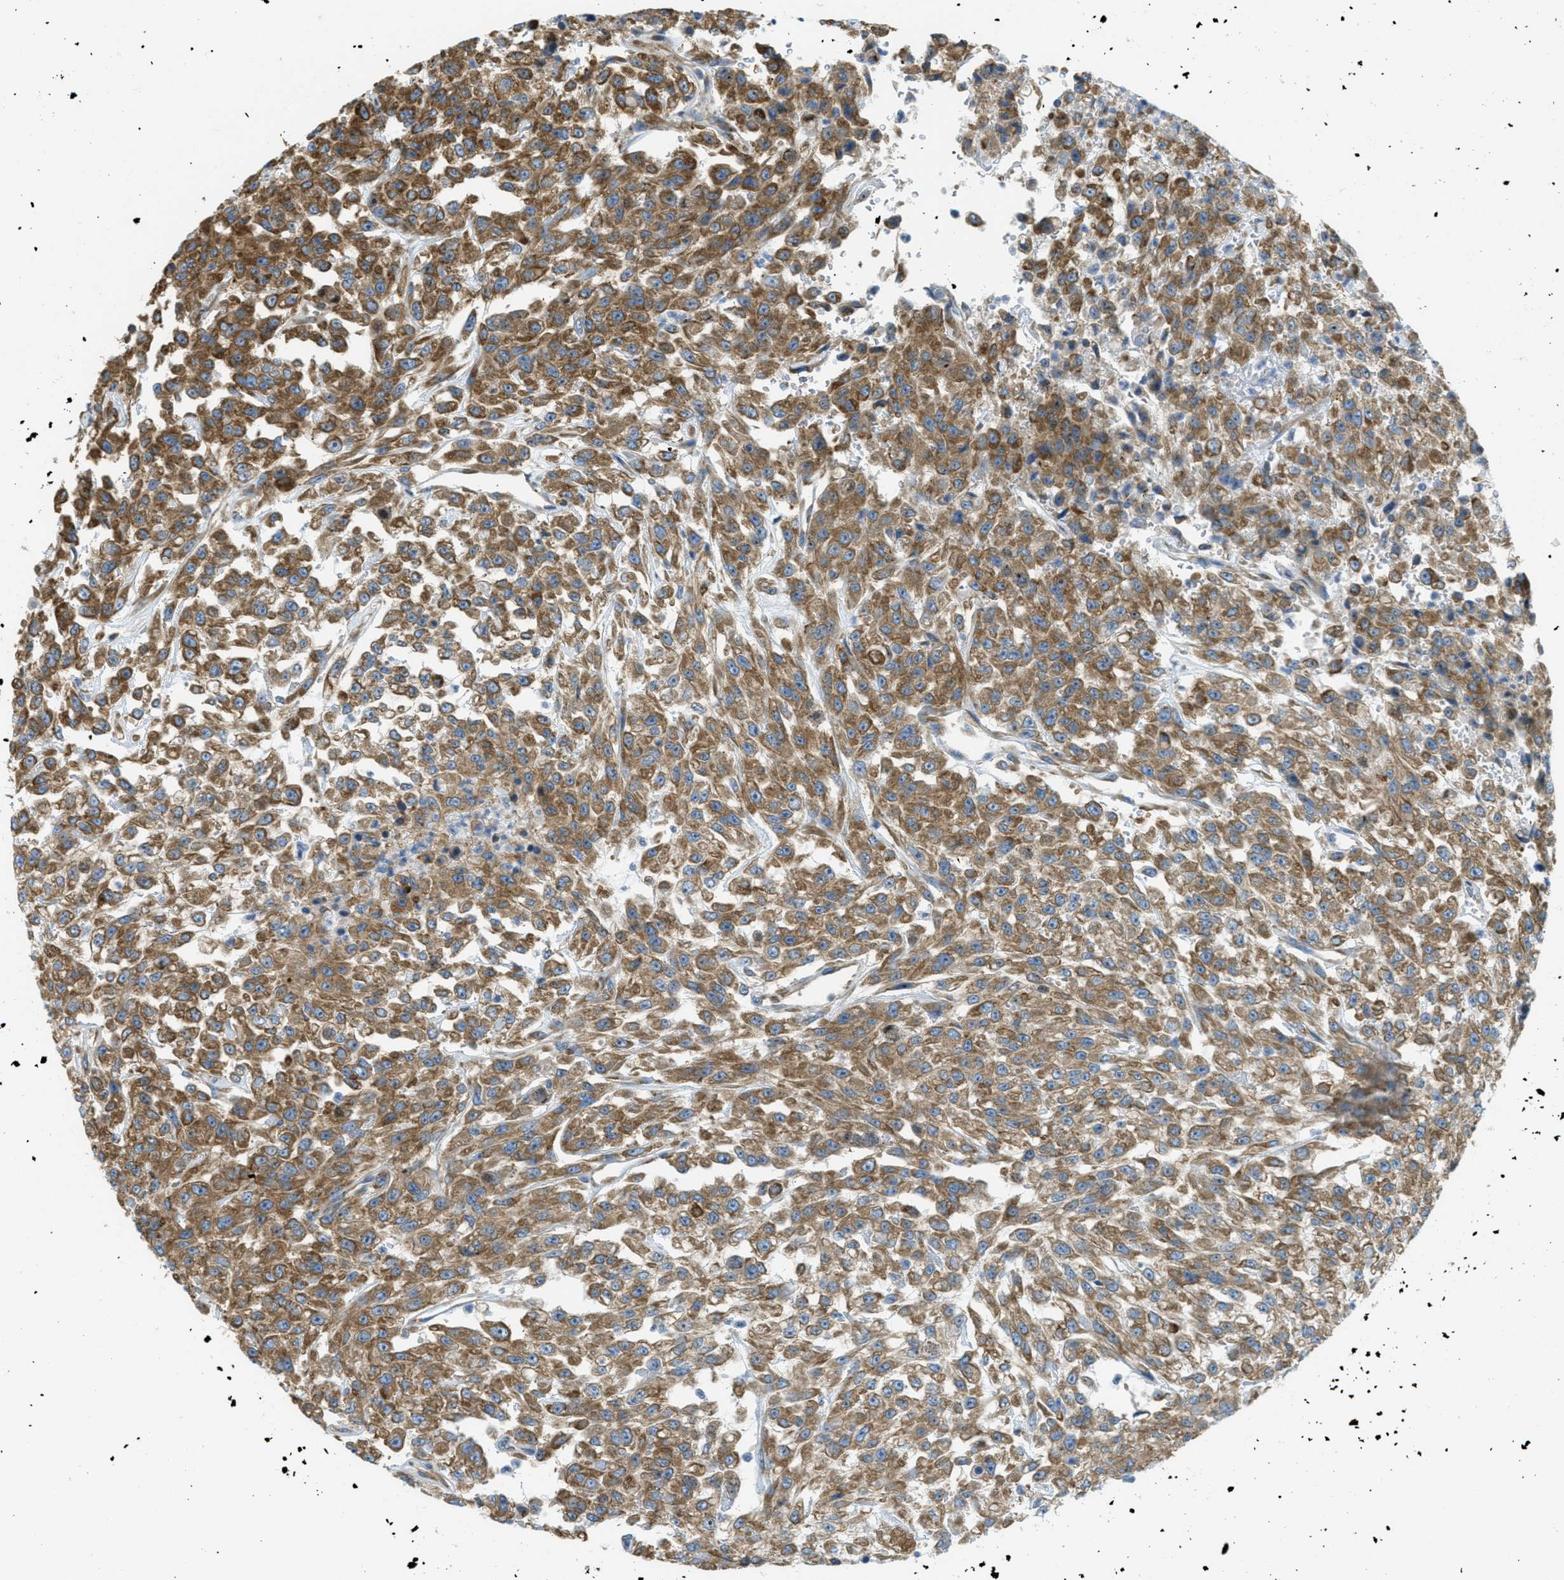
{"staining": {"intensity": "moderate", "quantity": ">75%", "location": "cytoplasmic/membranous"}, "tissue": "urothelial cancer", "cell_type": "Tumor cells", "image_type": "cancer", "snomed": [{"axis": "morphology", "description": "Urothelial carcinoma, High grade"}, {"axis": "topography", "description": "Urinary bladder"}], "caption": "Moderate cytoplasmic/membranous expression is appreciated in approximately >75% of tumor cells in urothelial cancer. The protein is stained brown, and the nuclei are stained in blue (DAB (3,3'-diaminobenzidine) IHC with brightfield microscopy, high magnification).", "gene": "ABCF1", "patient": {"sex": "male", "age": 46}}